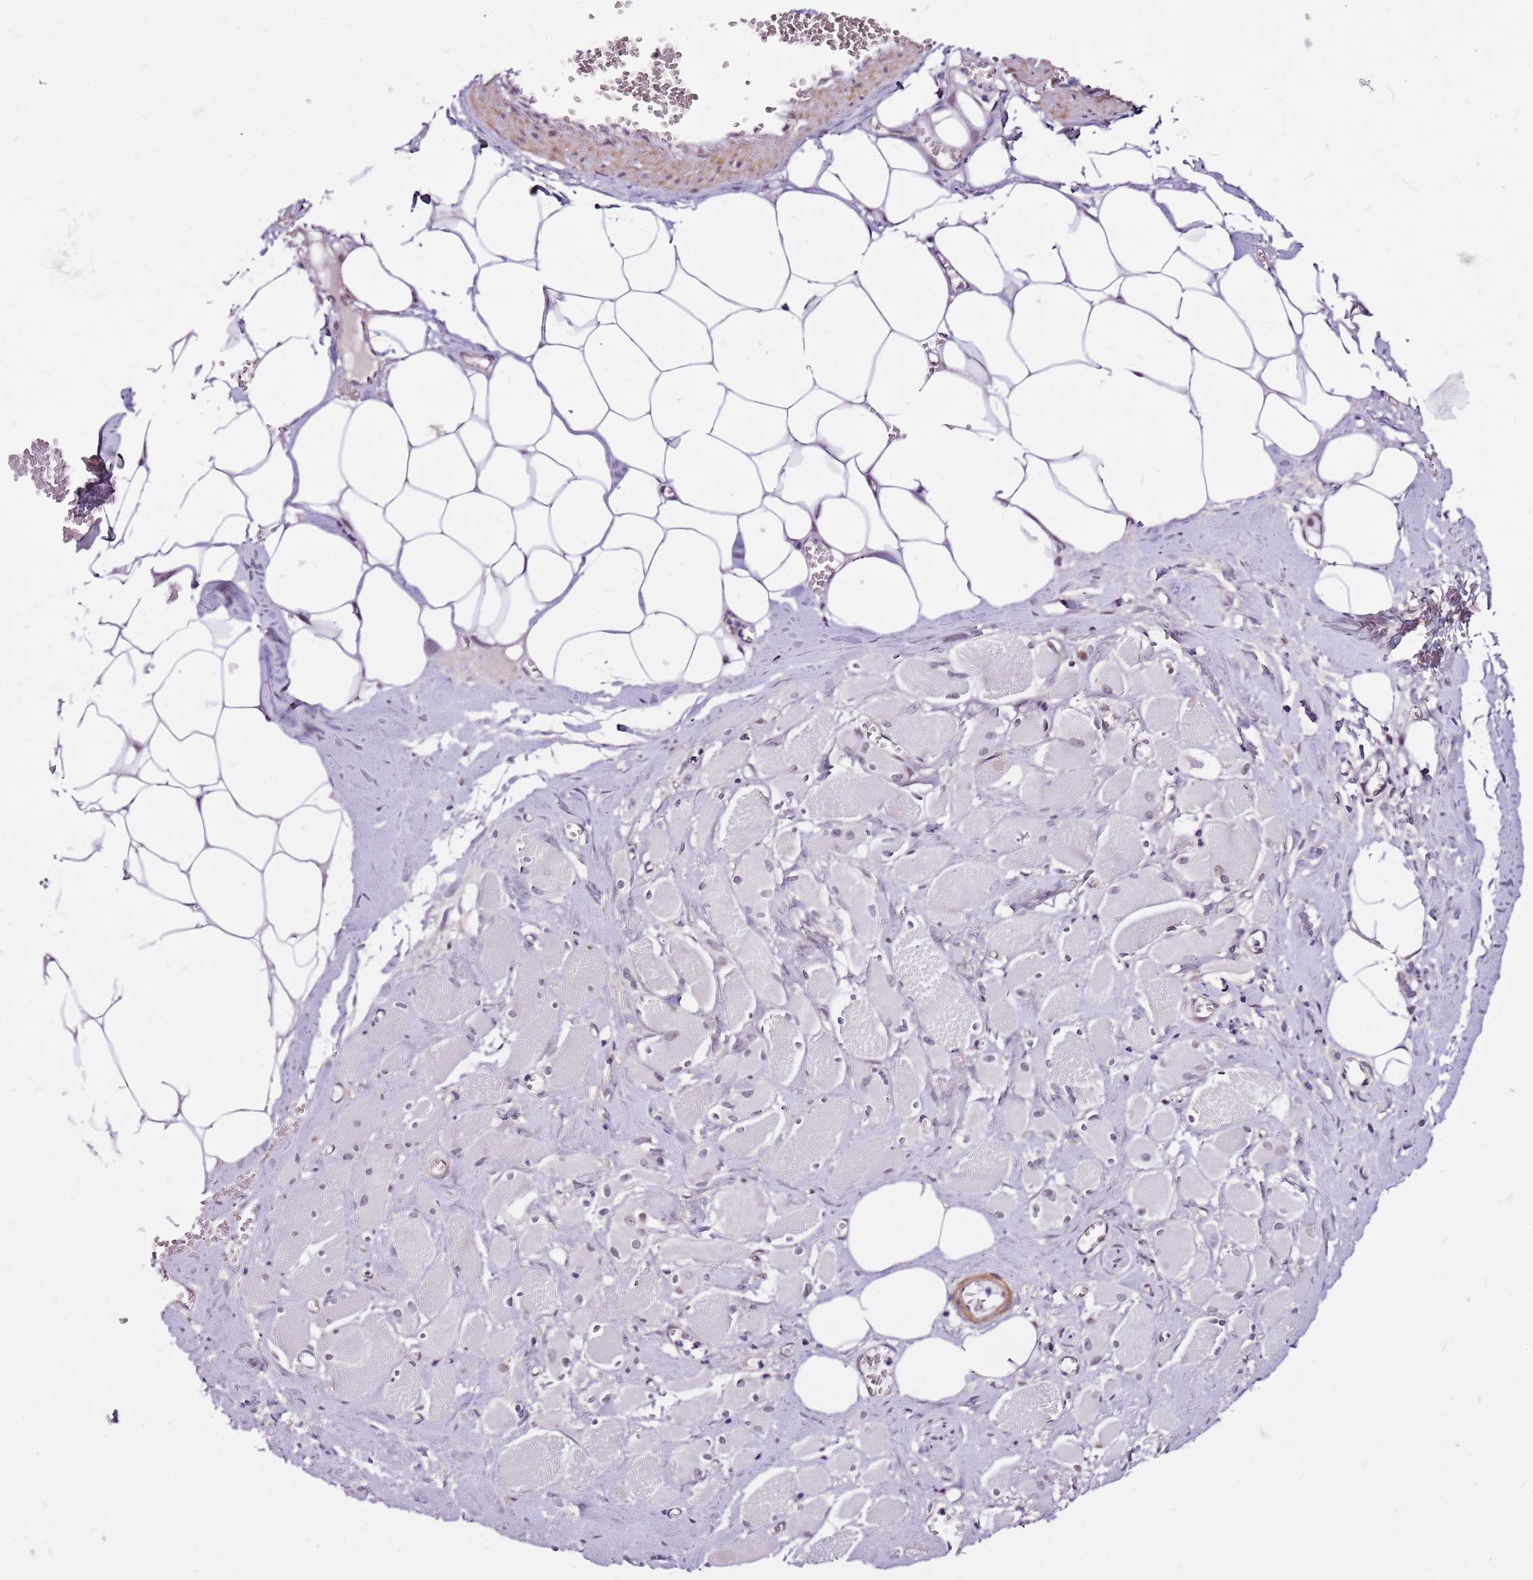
{"staining": {"intensity": "negative", "quantity": "none", "location": "none"}, "tissue": "skeletal muscle", "cell_type": "Myocytes", "image_type": "normal", "snomed": [{"axis": "morphology", "description": "Normal tissue, NOS"}, {"axis": "morphology", "description": "Basal cell carcinoma"}, {"axis": "topography", "description": "Skeletal muscle"}], "caption": "High magnification brightfield microscopy of normal skeletal muscle stained with DAB (3,3'-diaminobenzidine) (brown) and counterstained with hematoxylin (blue): myocytes show no significant positivity. The staining is performed using DAB brown chromogen with nuclei counter-stained in using hematoxylin.", "gene": "POLE3", "patient": {"sex": "female", "age": 64}}